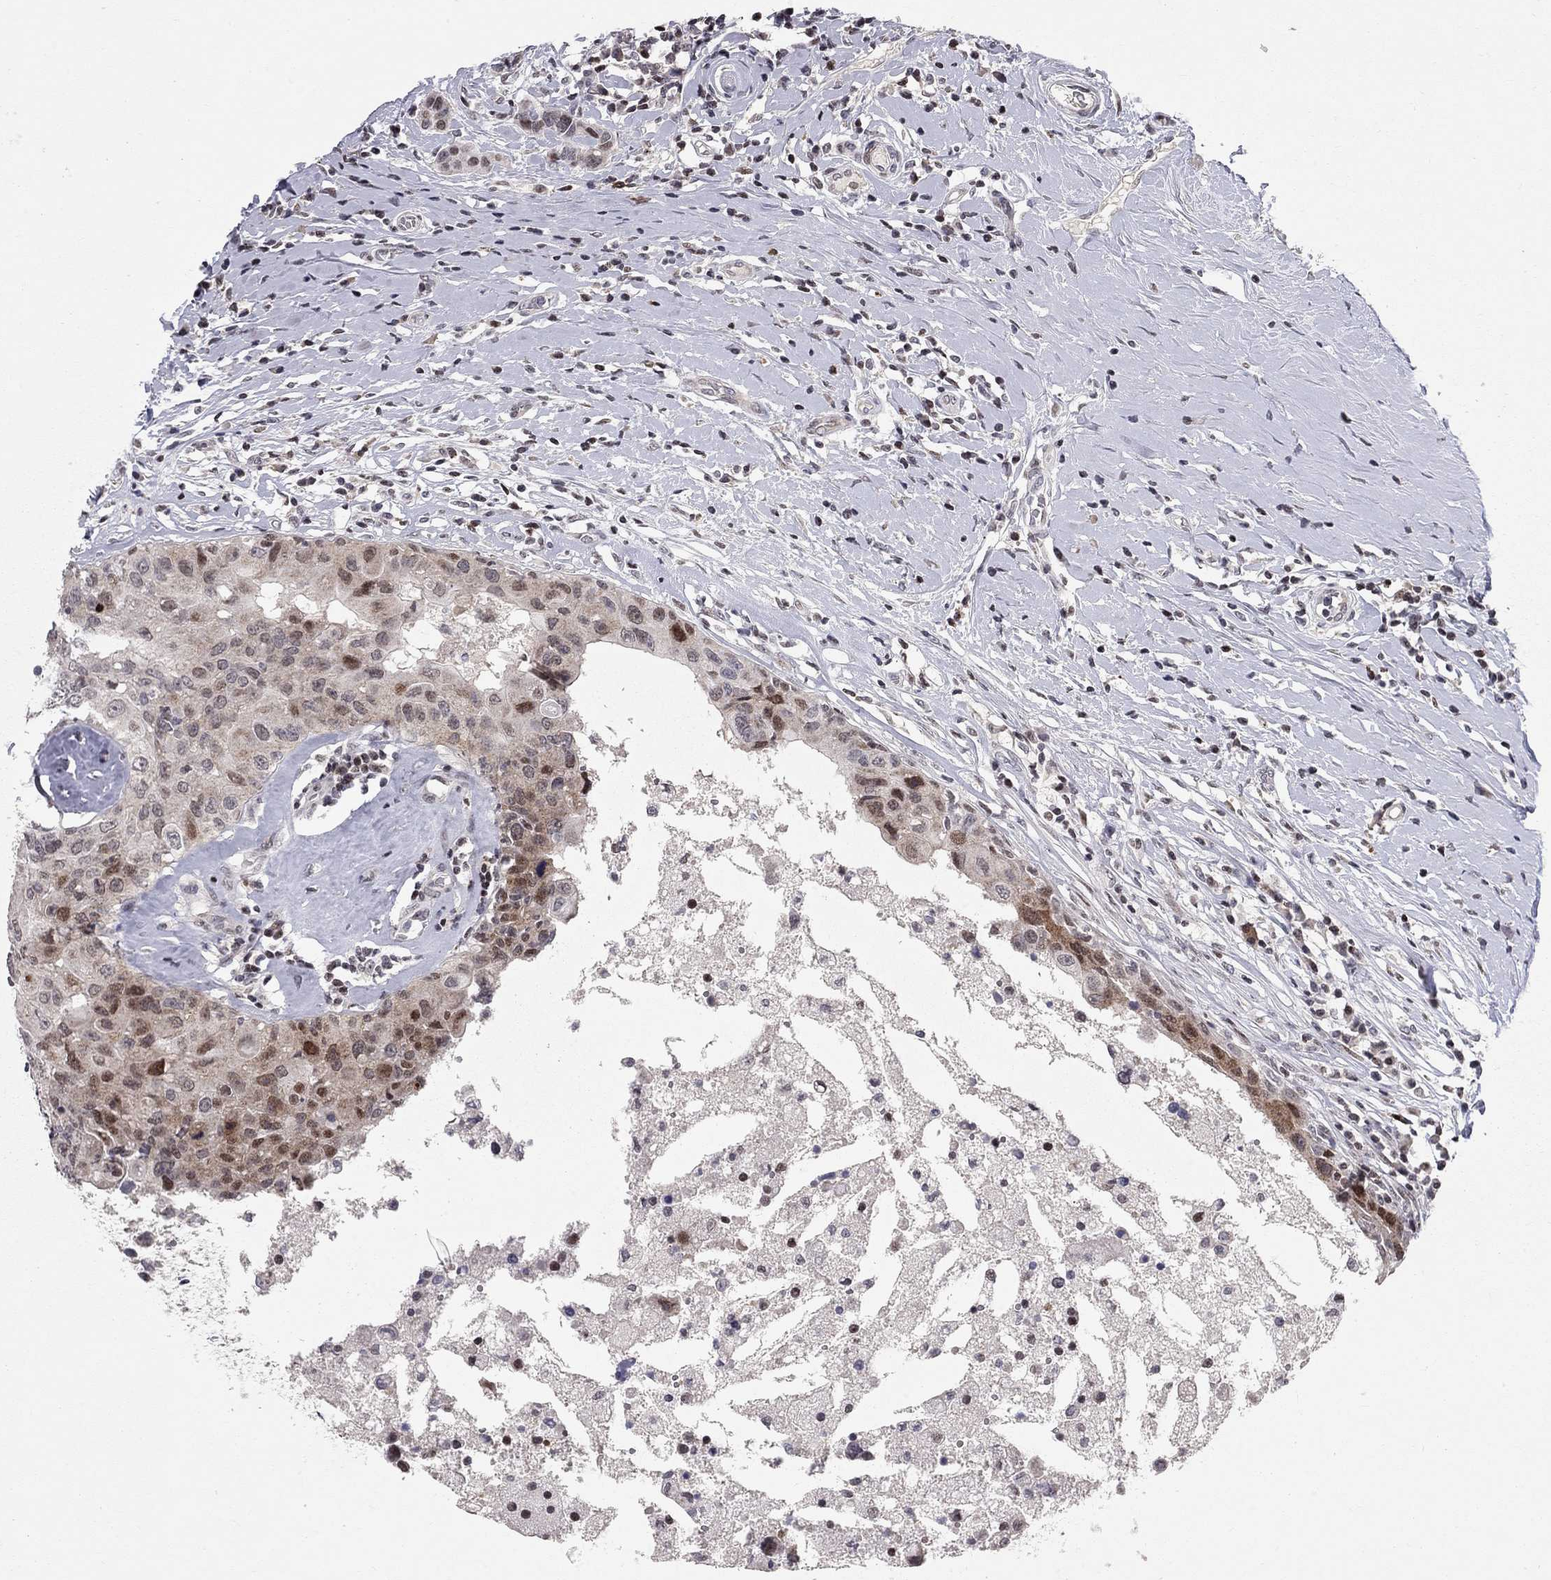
{"staining": {"intensity": "moderate", "quantity": "<25%", "location": "nuclear"}, "tissue": "breast cancer", "cell_type": "Tumor cells", "image_type": "cancer", "snomed": [{"axis": "morphology", "description": "Duct carcinoma"}, {"axis": "topography", "description": "Breast"}], "caption": "Human breast invasive ductal carcinoma stained with a brown dye displays moderate nuclear positive expression in approximately <25% of tumor cells.", "gene": "HDAC3", "patient": {"sex": "female", "age": 27}}